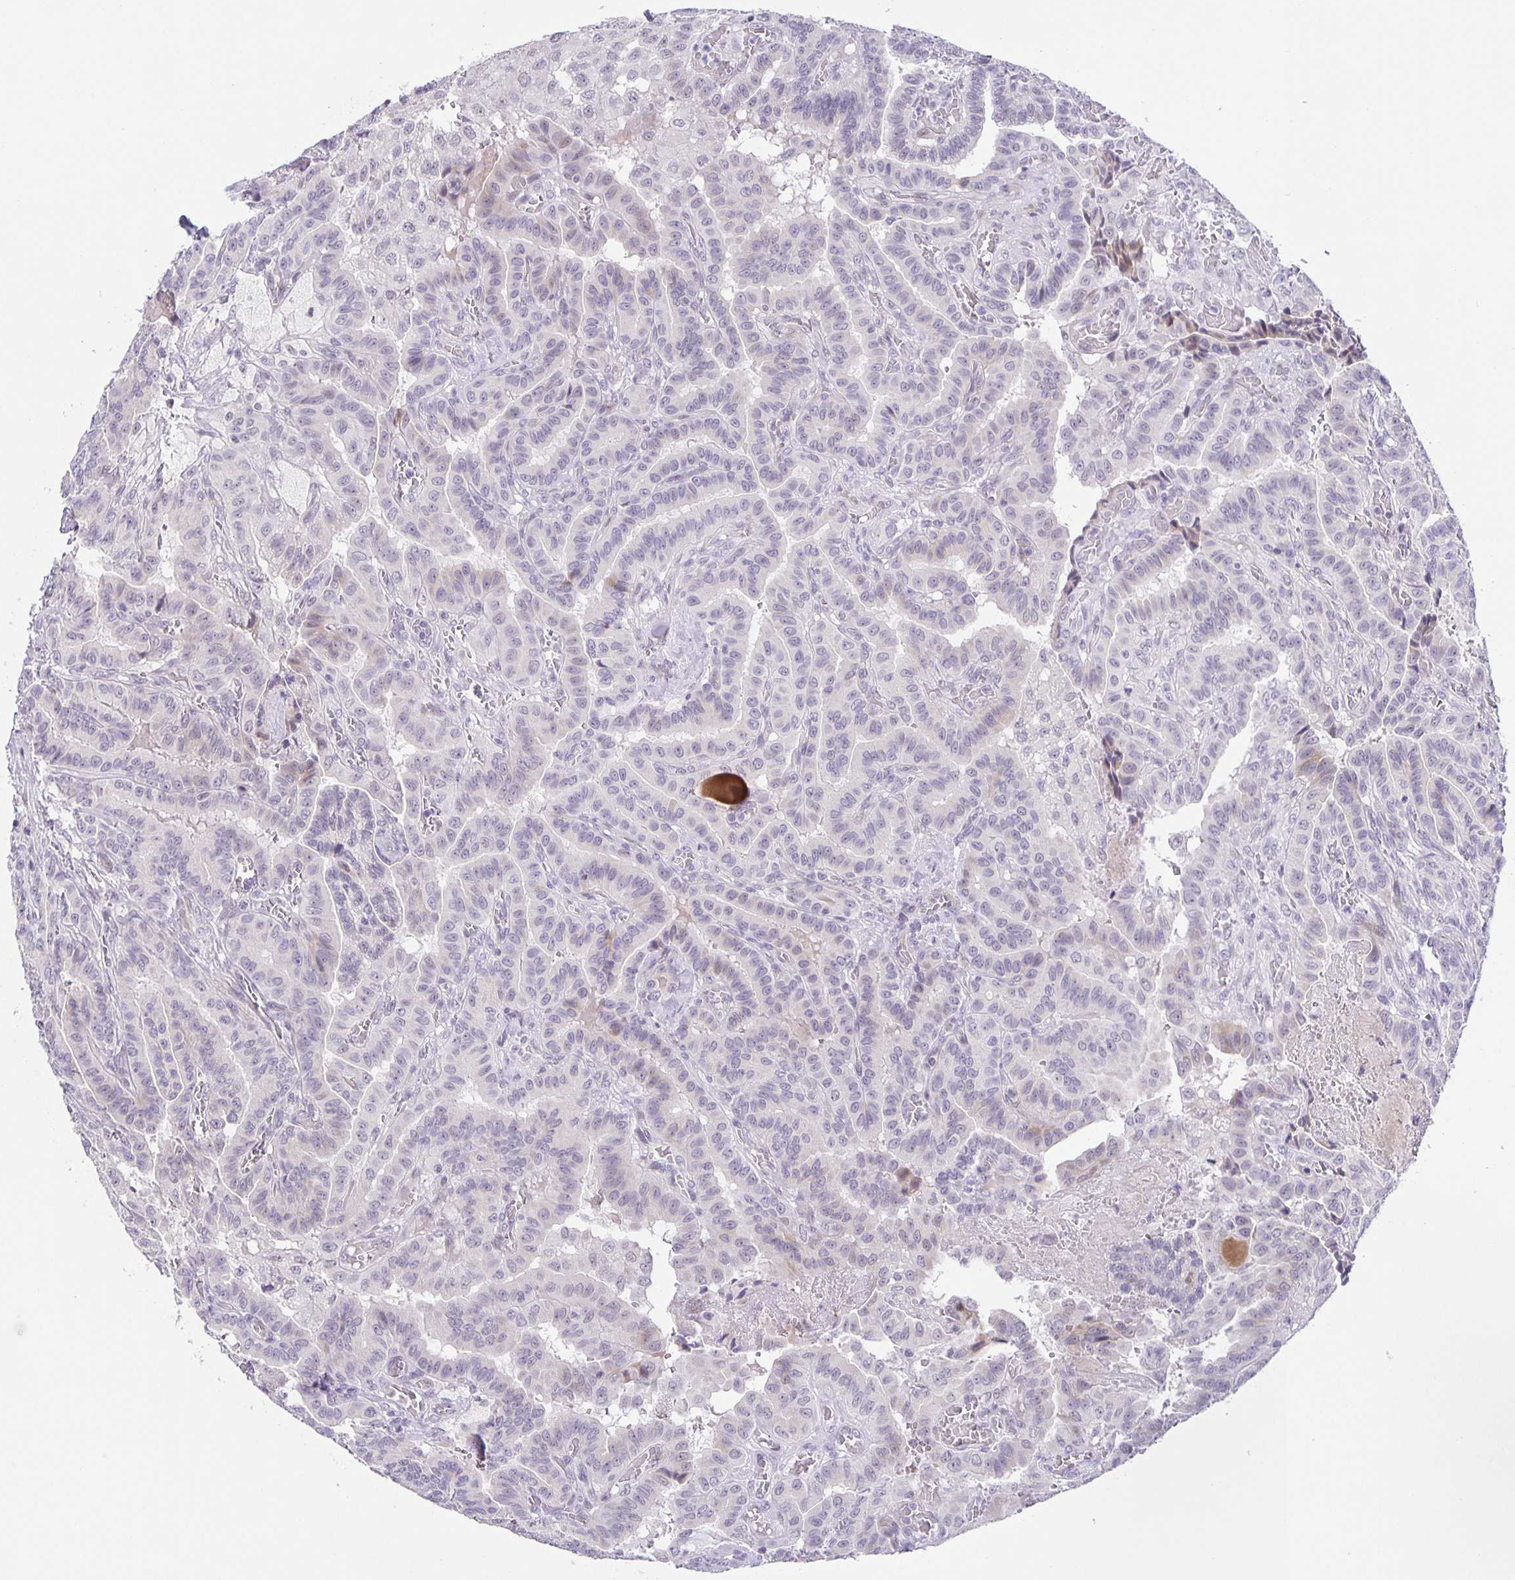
{"staining": {"intensity": "weak", "quantity": "<25%", "location": "nuclear"}, "tissue": "thyroid cancer", "cell_type": "Tumor cells", "image_type": "cancer", "snomed": [{"axis": "morphology", "description": "Papillary adenocarcinoma, NOS"}, {"axis": "morphology", "description": "Papillary adenoma metastatic"}, {"axis": "topography", "description": "Thyroid gland"}], "caption": "Tumor cells show no significant expression in thyroid cancer (papillary adenocarcinoma).", "gene": "PHRF1", "patient": {"sex": "male", "age": 87}}